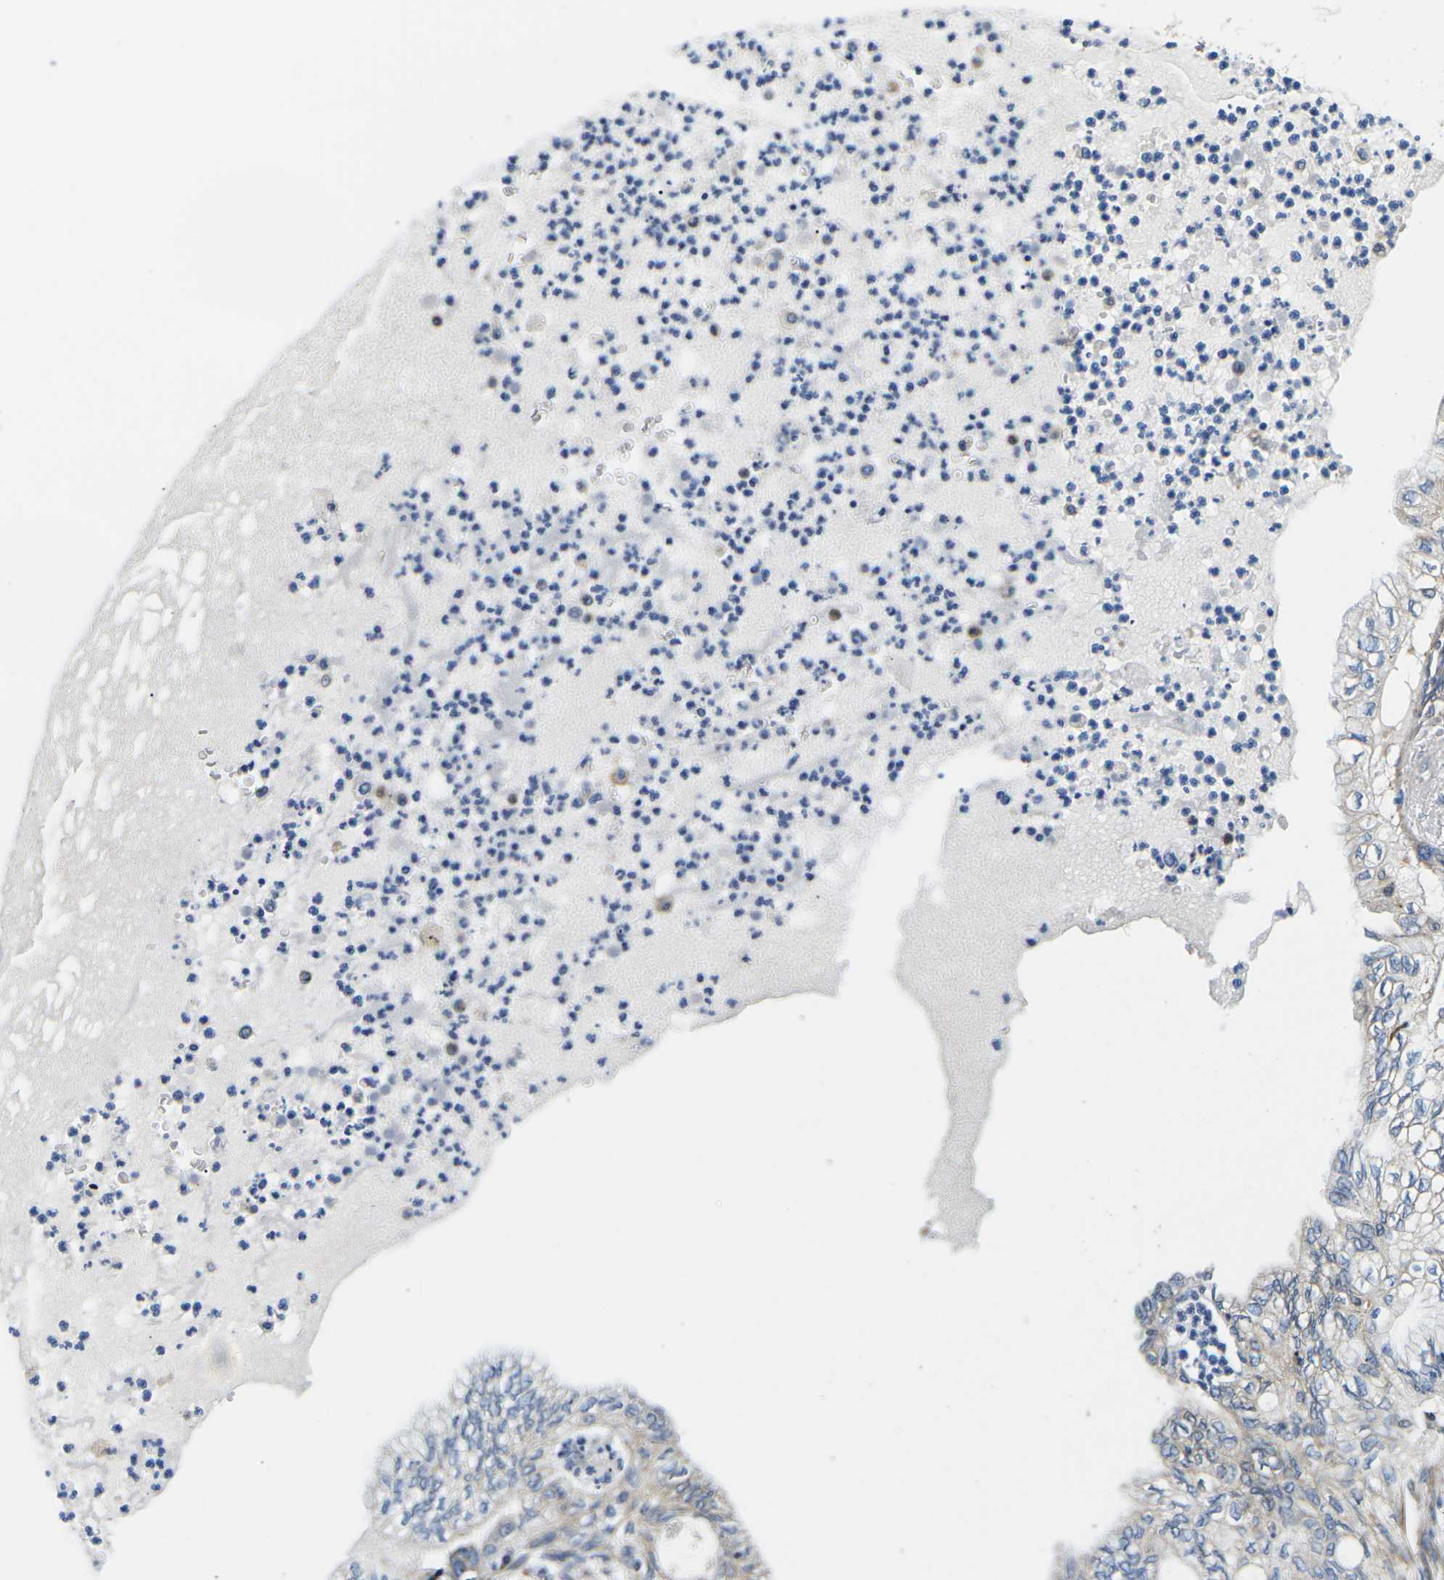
{"staining": {"intensity": "weak", "quantity": "<25%", "location": "cytoplasmic/membranous"}, "tissue": "lung cancer", "cell_type": "Tumor cells", "image_type": "cancer", "snomed": [{"axis": "morphology", "description": "Normal tissue, NOS"}, {"axis": "morphology", "description": "Adenocarcinoma, NOS"}, {"axis": "topography", "description": "Bronchus"}, {"axis": "topography", "description": "Lung"}], "caption": "Photomicrograph shows no significant protein staining in tumor cells of lung cancer (adenocarcinoma).", "gene": "TMEFF2", "patient": {"sex": "female", "age": 70}}